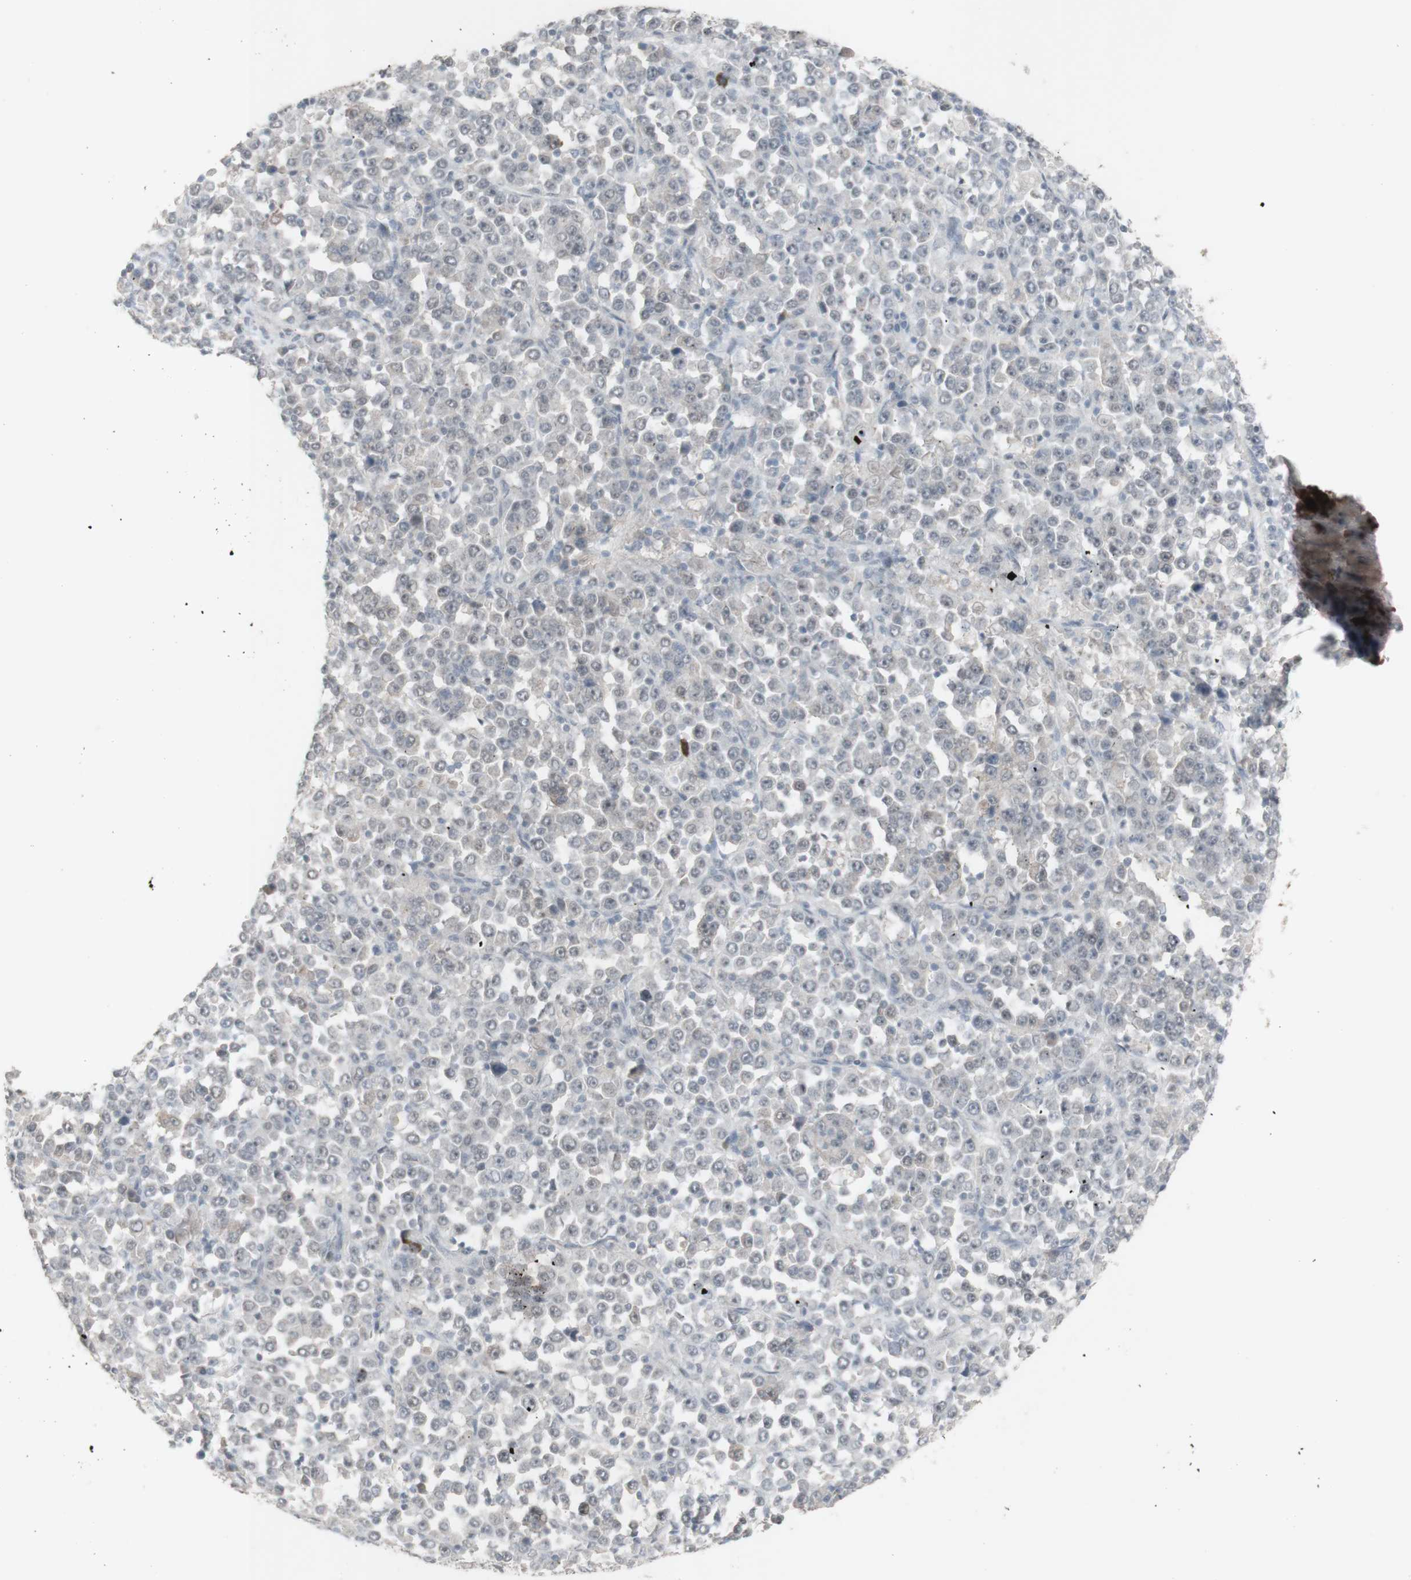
{"staining": {"intensity": "negative", "quantity": "none", "location": "none"}, "tissue": "stomach cancer", "cell_type": "Tumor cells", "image_type": "cancer", "snomed": [{"axis": "morphology", "description": "Normal tissue, NOS"}, {"axis": "morphology", "description": "Adenocarcinoma, NOS"}, {"axis": "topography", "description": "Stomach, upper"}, {"axis": "topography", "description": "Stomach"}], "caption": "IHC histopathology image of neoplastic tissue: adenocarcinoma (stomach) stained with DAB exhibits no significant protein positivity in tumor cells.", "gene": "C1orf116", "patient": {"sex": "male", "age": 59}}